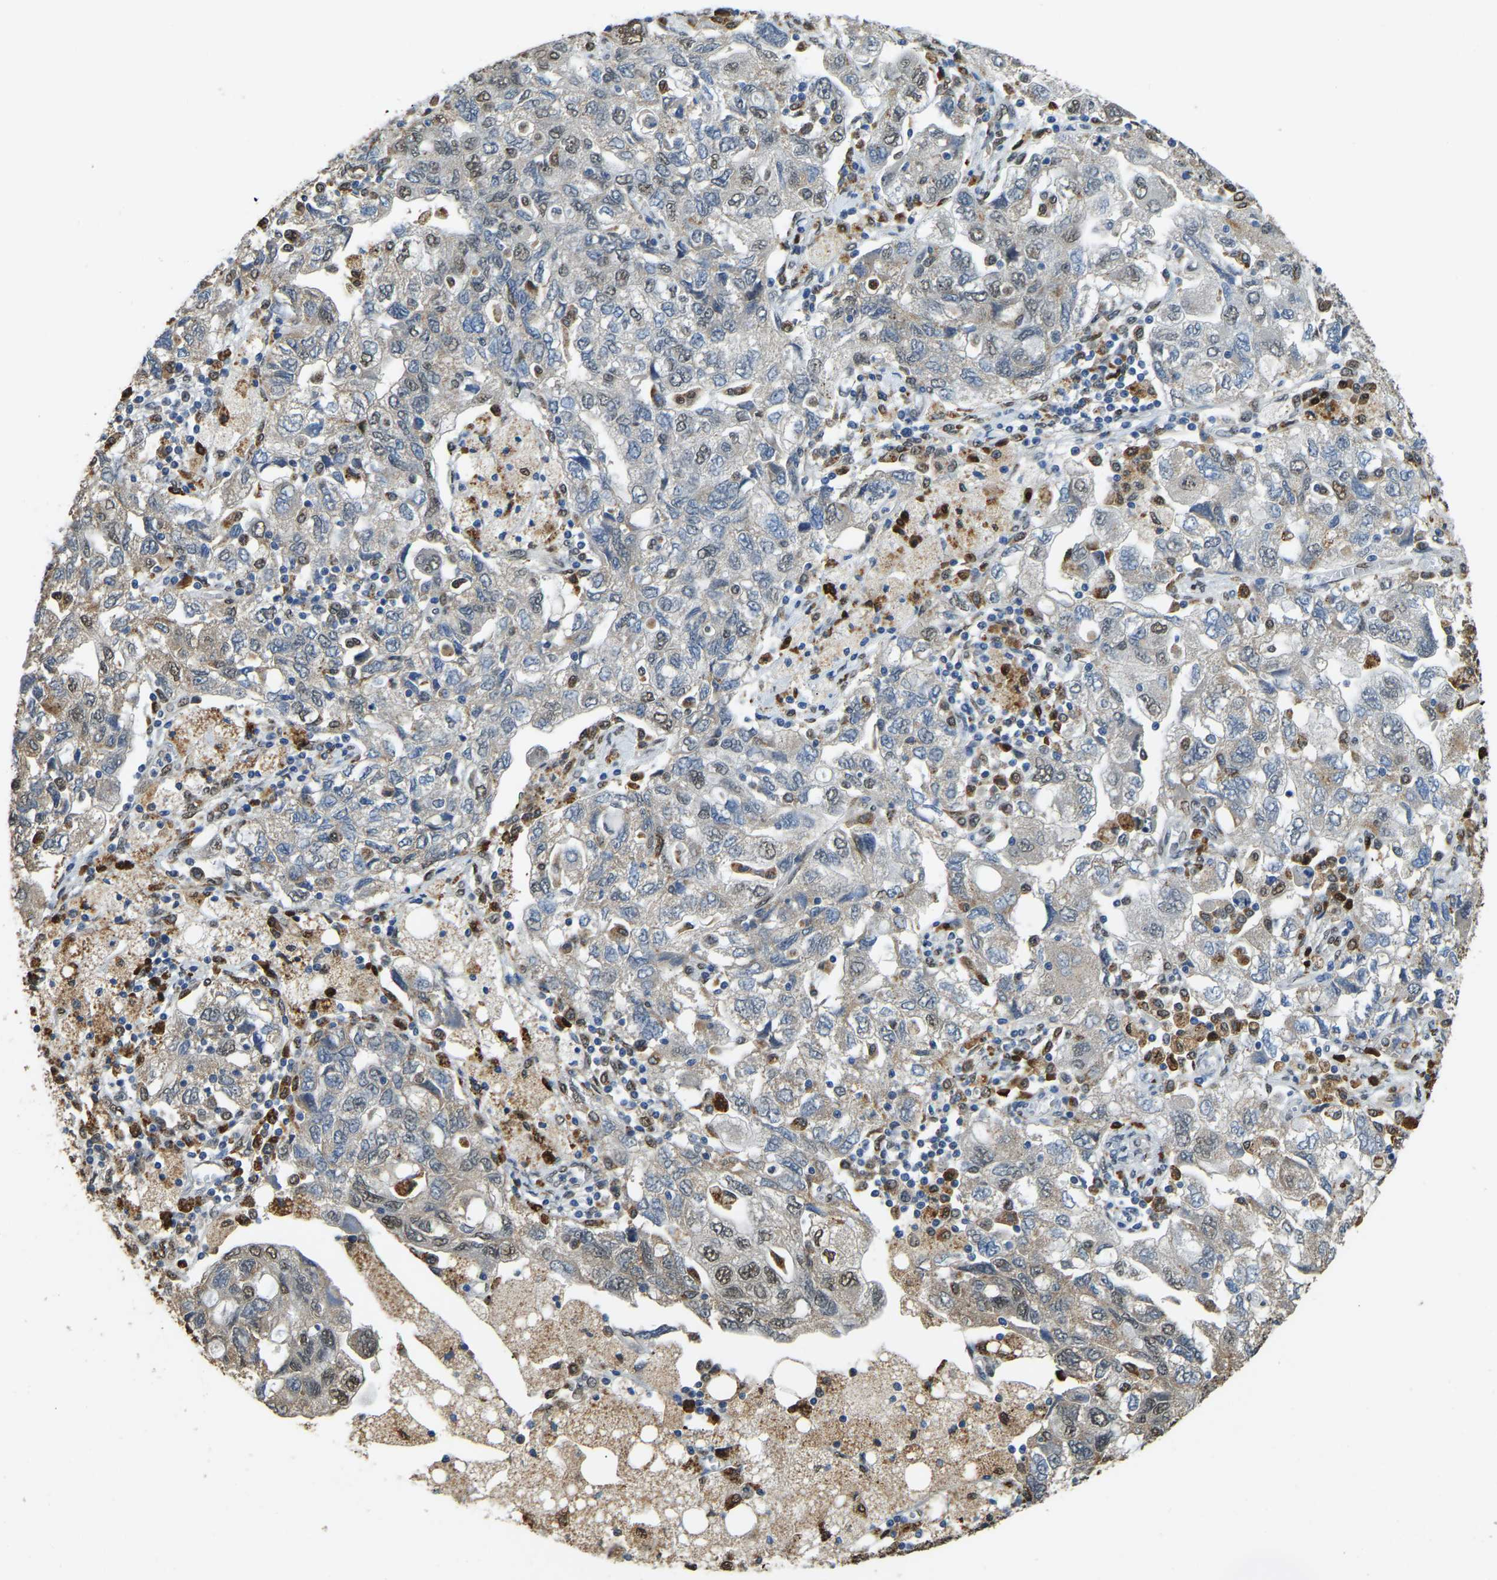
{"staining": {"intensity": "moderate", "quantity": "<25%", "location": "nuclear"}, "tissue": "ovarian cancer", "cell_type": "Tumor cells", "image_type": "cancer", "snomed": [{"axis": "morphology", "description": "Carcinoma, NOS"}, {"axis": "morphology", "description": "Cystadenocarcinoma, serous, NOS"}, {"axis": "topography", "description": "Ovary"}], "caption": "A low amount of moderate nuclear positivity is appreciated in about <25% of tumor cells in ovarian cancer tissue. The protein is shown in brown color, while the nuclei are stained blue.", "gene": "NANS", "patient": {"sex": "female", "age": 69}}